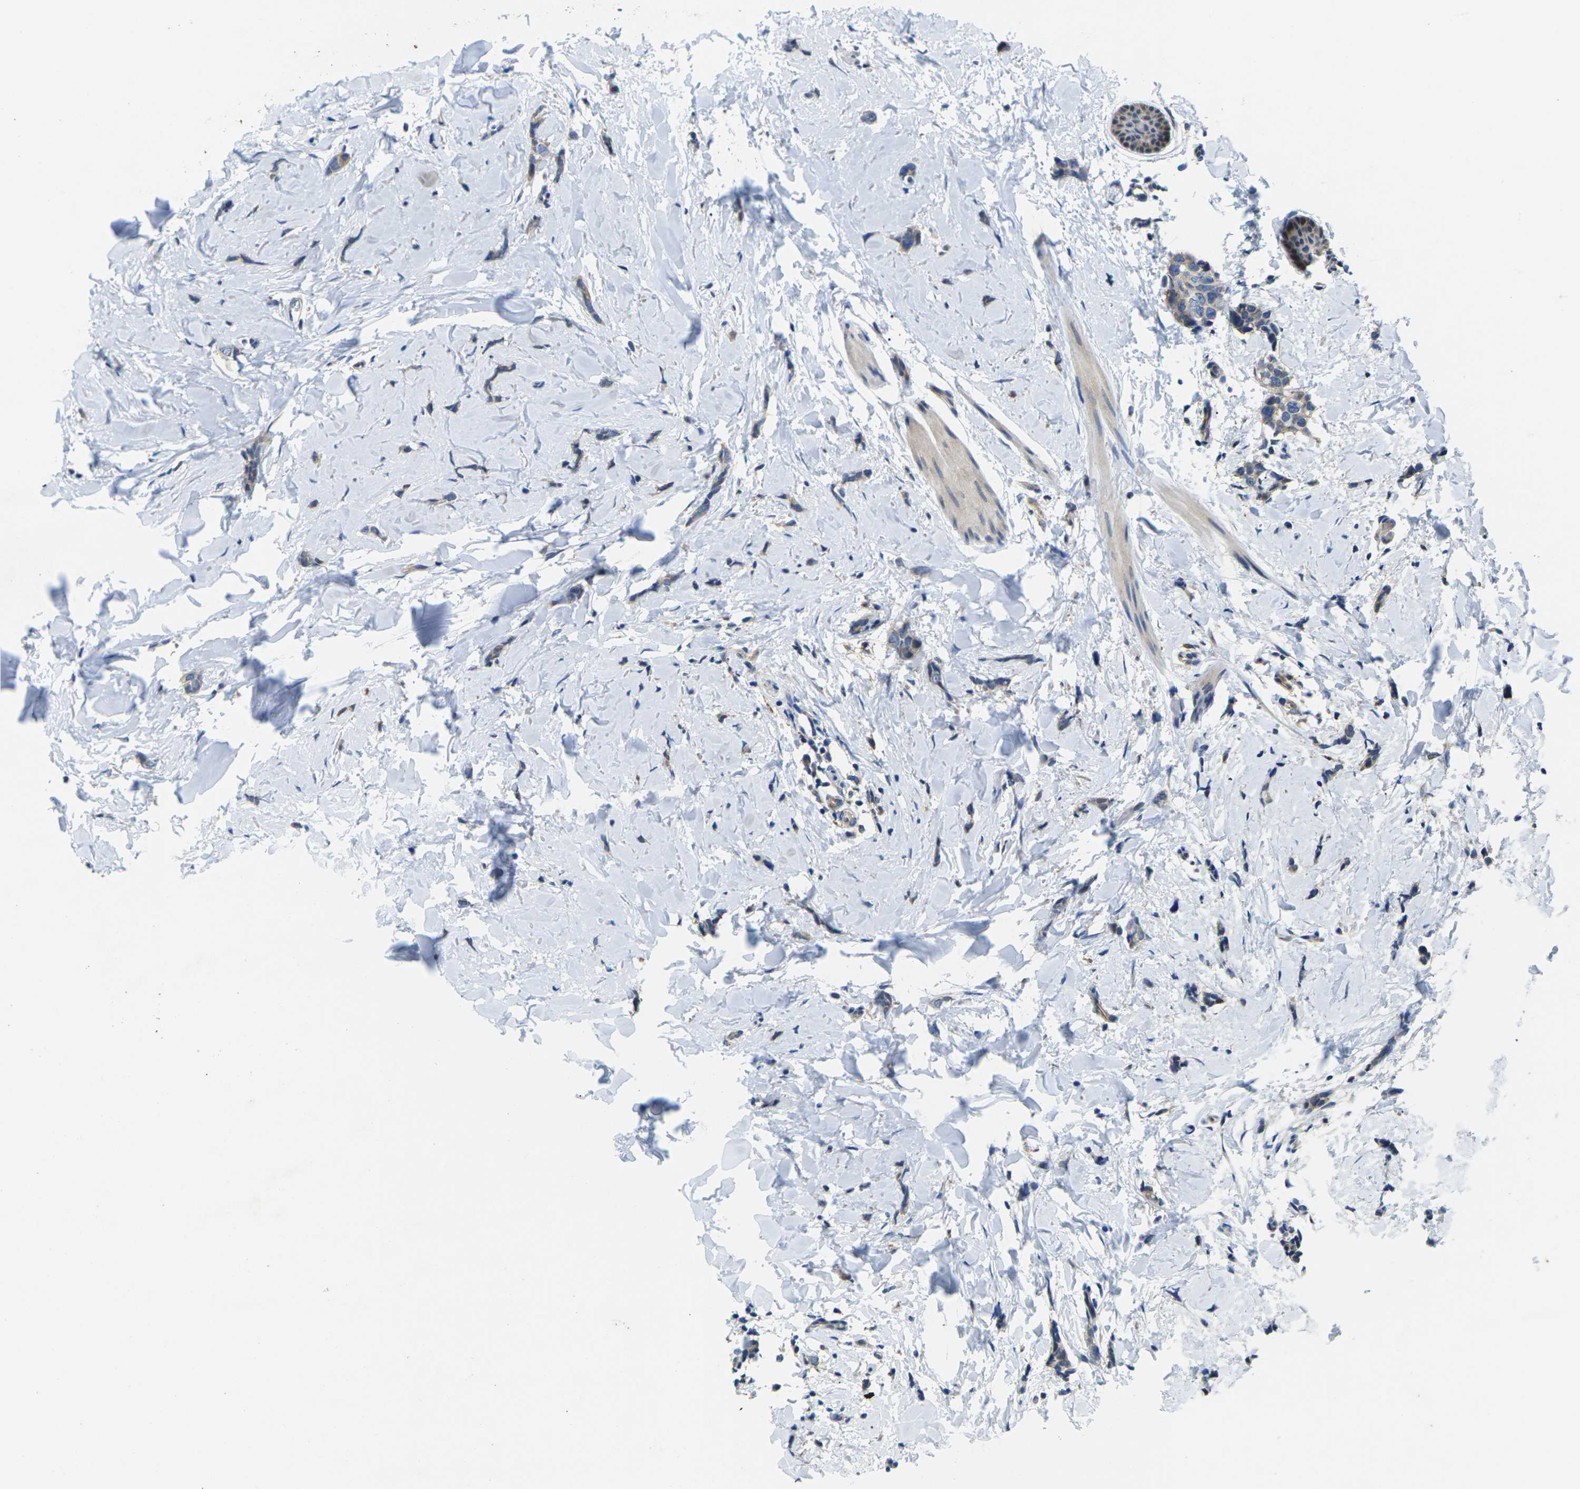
{"staining": {"intensity": "weak", "quantity": ">75%", "location": "cytoplasmic/membranous"}, "tissue": "breast cancer", "cell_type": "Tumor cells", "image_type": "cancer", "snomed": [{"axis": "morphology", "description": "Lobular carcinoma"}, {"axis": "topography", "description": "Skin"}, {"axis": "topography", "description": "Breast"}], "caption": "Immunohistochemical staining of lobular carcinoma (breast) reveals weak cytoplasmic/membranous protein staining in approximately >75% of tumor cells.", "gene": "SCNN1A", "patient": {"sex": "female", "age": 46}}